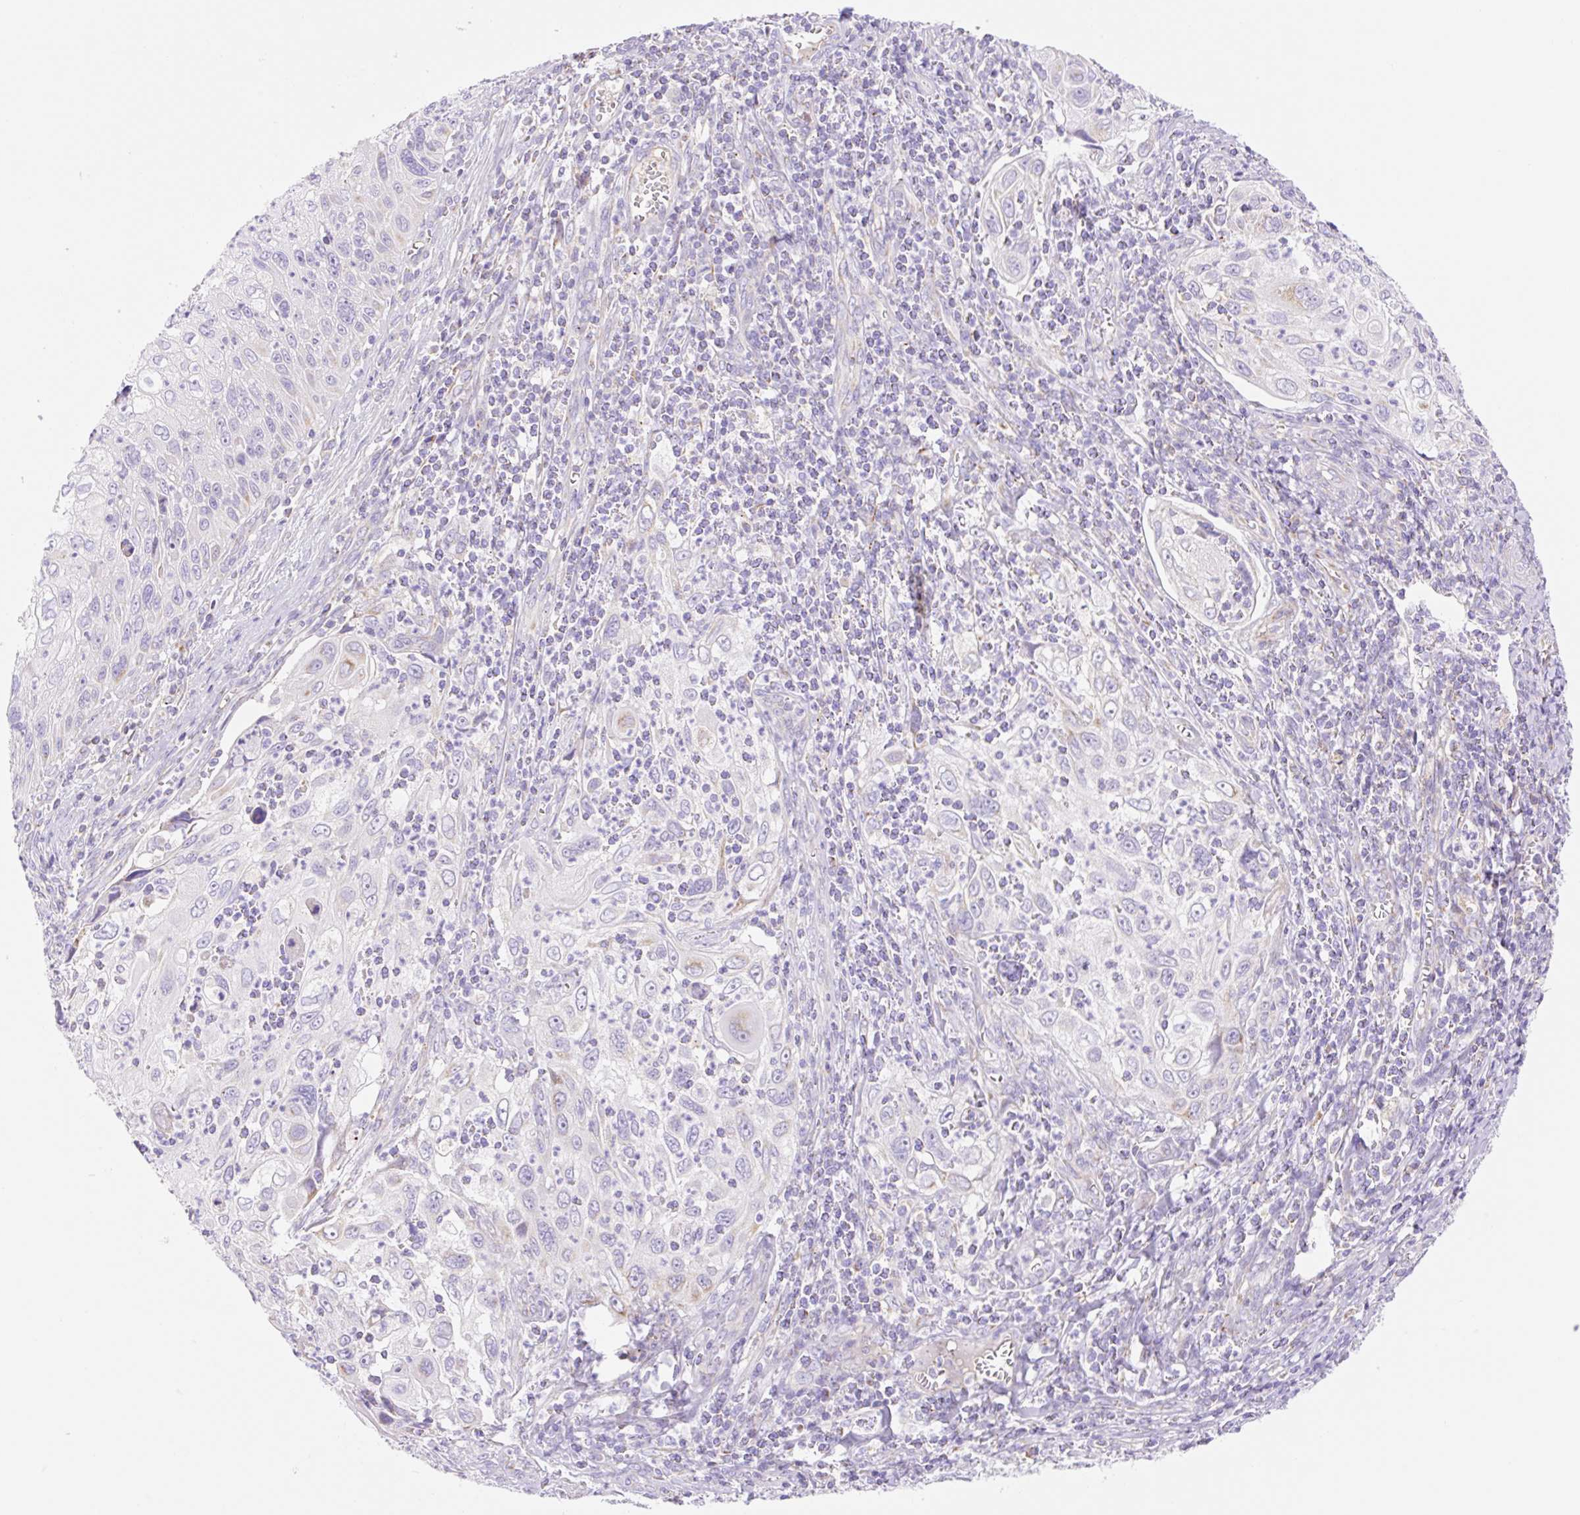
{"staining": {"intensity": "negative", "quantity": "none", "location": "none"}, "tissue": "cervical cancer", "cell_type": "Tumor cells", "image_type": "cancer", "snomed": [{"axis": "morphology", "description": "Squamous cell carcinoma, NOS"}, {"axis": "topography", "description": "Cervix"}], "caption": "Cervical cancer stained for a protein using IHC displays no staining tumor cells.", "gene": "ETNK2", "patient": {"sex": "female", "age": 70}}